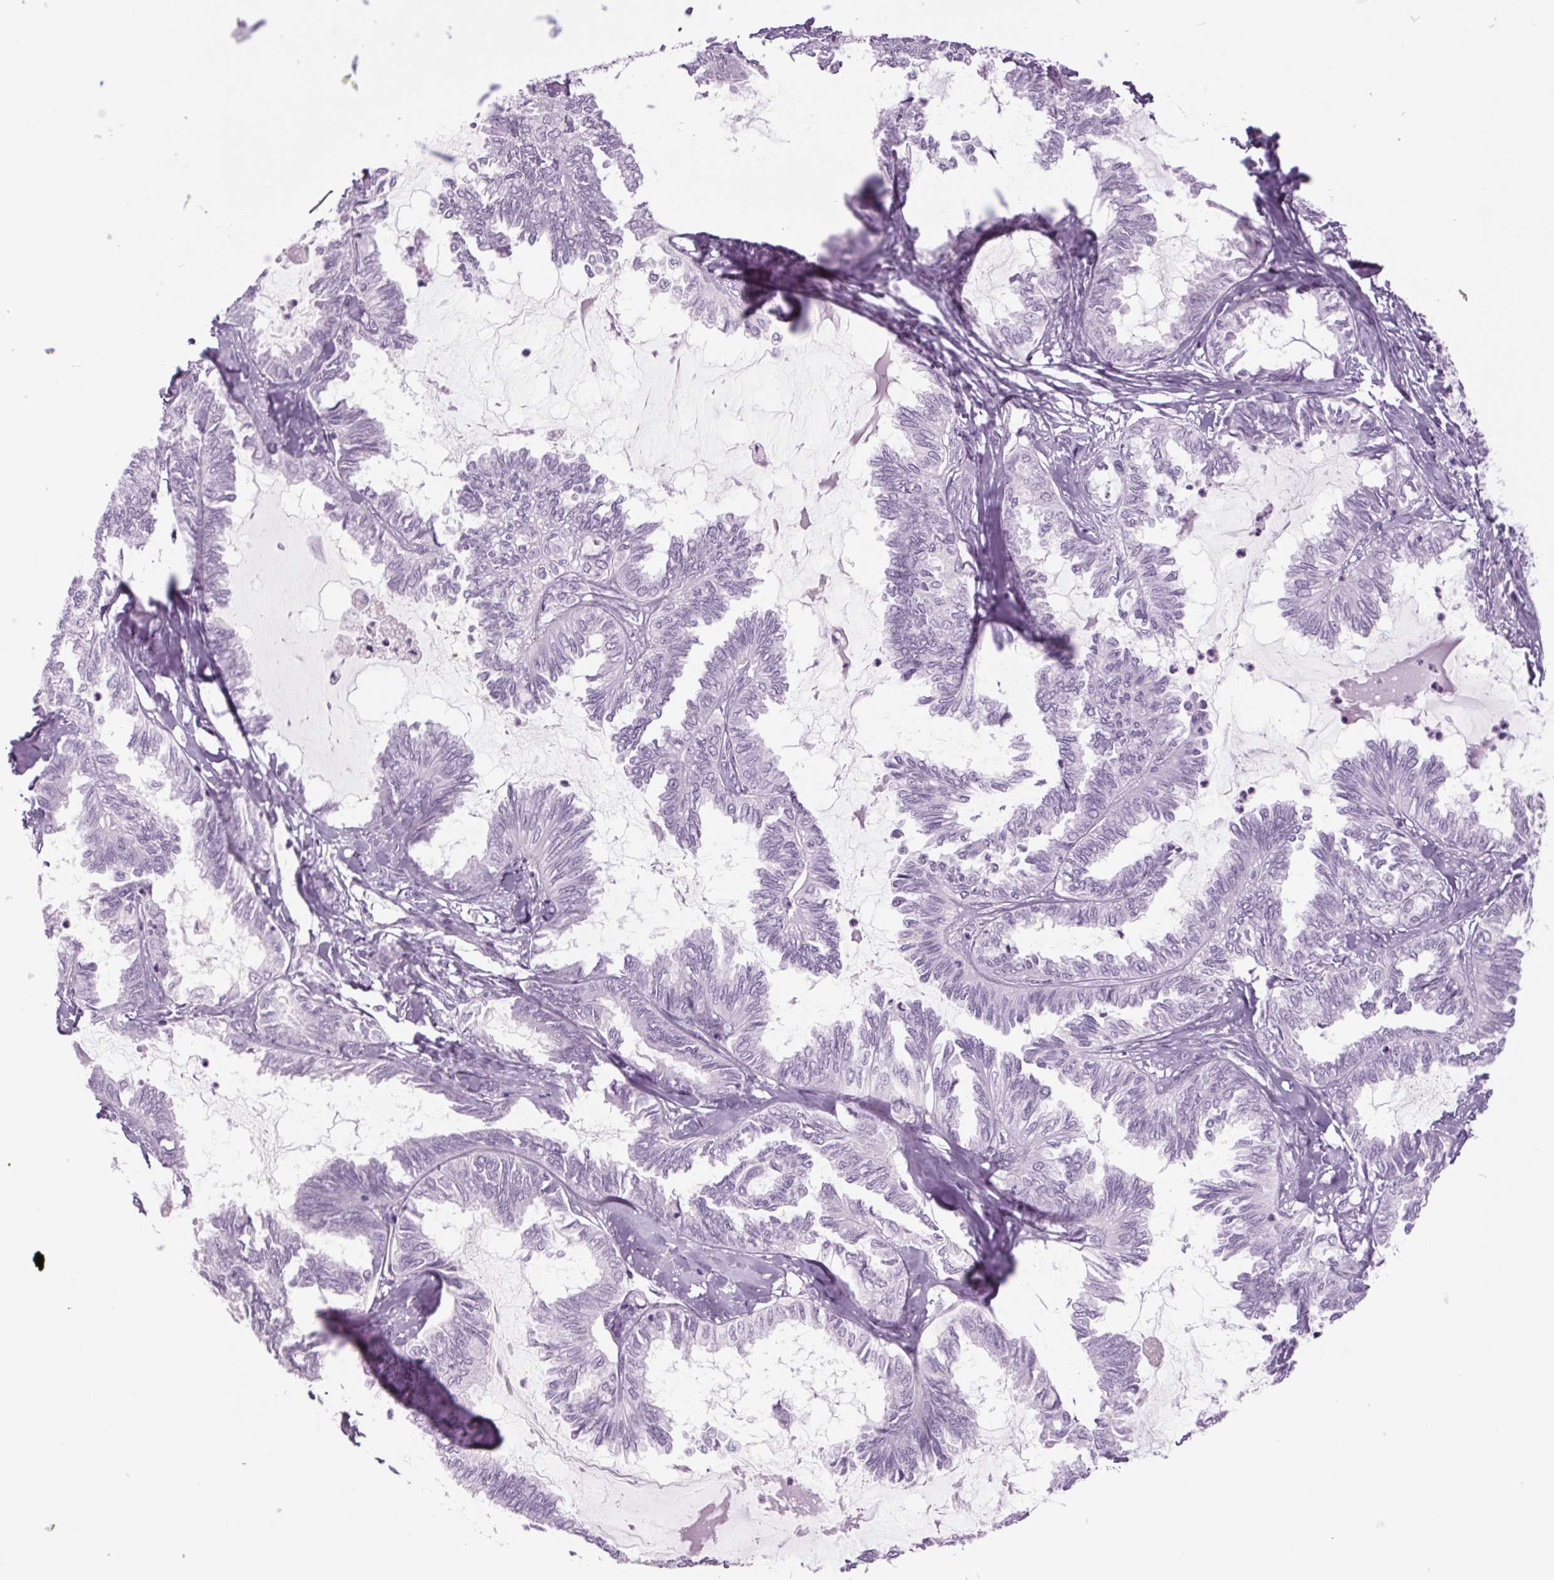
{"staining": {"intensity": "negative", "quantity": "none", "location": "none"}, "tissue": "ovarian cancer", "cell_type": "Tumor cells", "image_type": "cancer", "snomed": [{"axis": "morphology", "description": "Carcinoma, endometroid"}, {"axis": "topography", "description": "Ovary"}], "caption": "This histopathology image is of endometroid carcinoma (ovarian) stained with immunohistochemistry to label a protein in brown with the nuclei are counter-stained blue. There is no positivity in tumor cells. Brightfield microscopy of immunohistochemistry (IHC) stained with DAB (3,3'-diaminobenzidine) (brown) and hematoxylin (blue), captured at high magnification.", "gene": "ODAD2", "patient": {"sex": "female", "age": 70}}